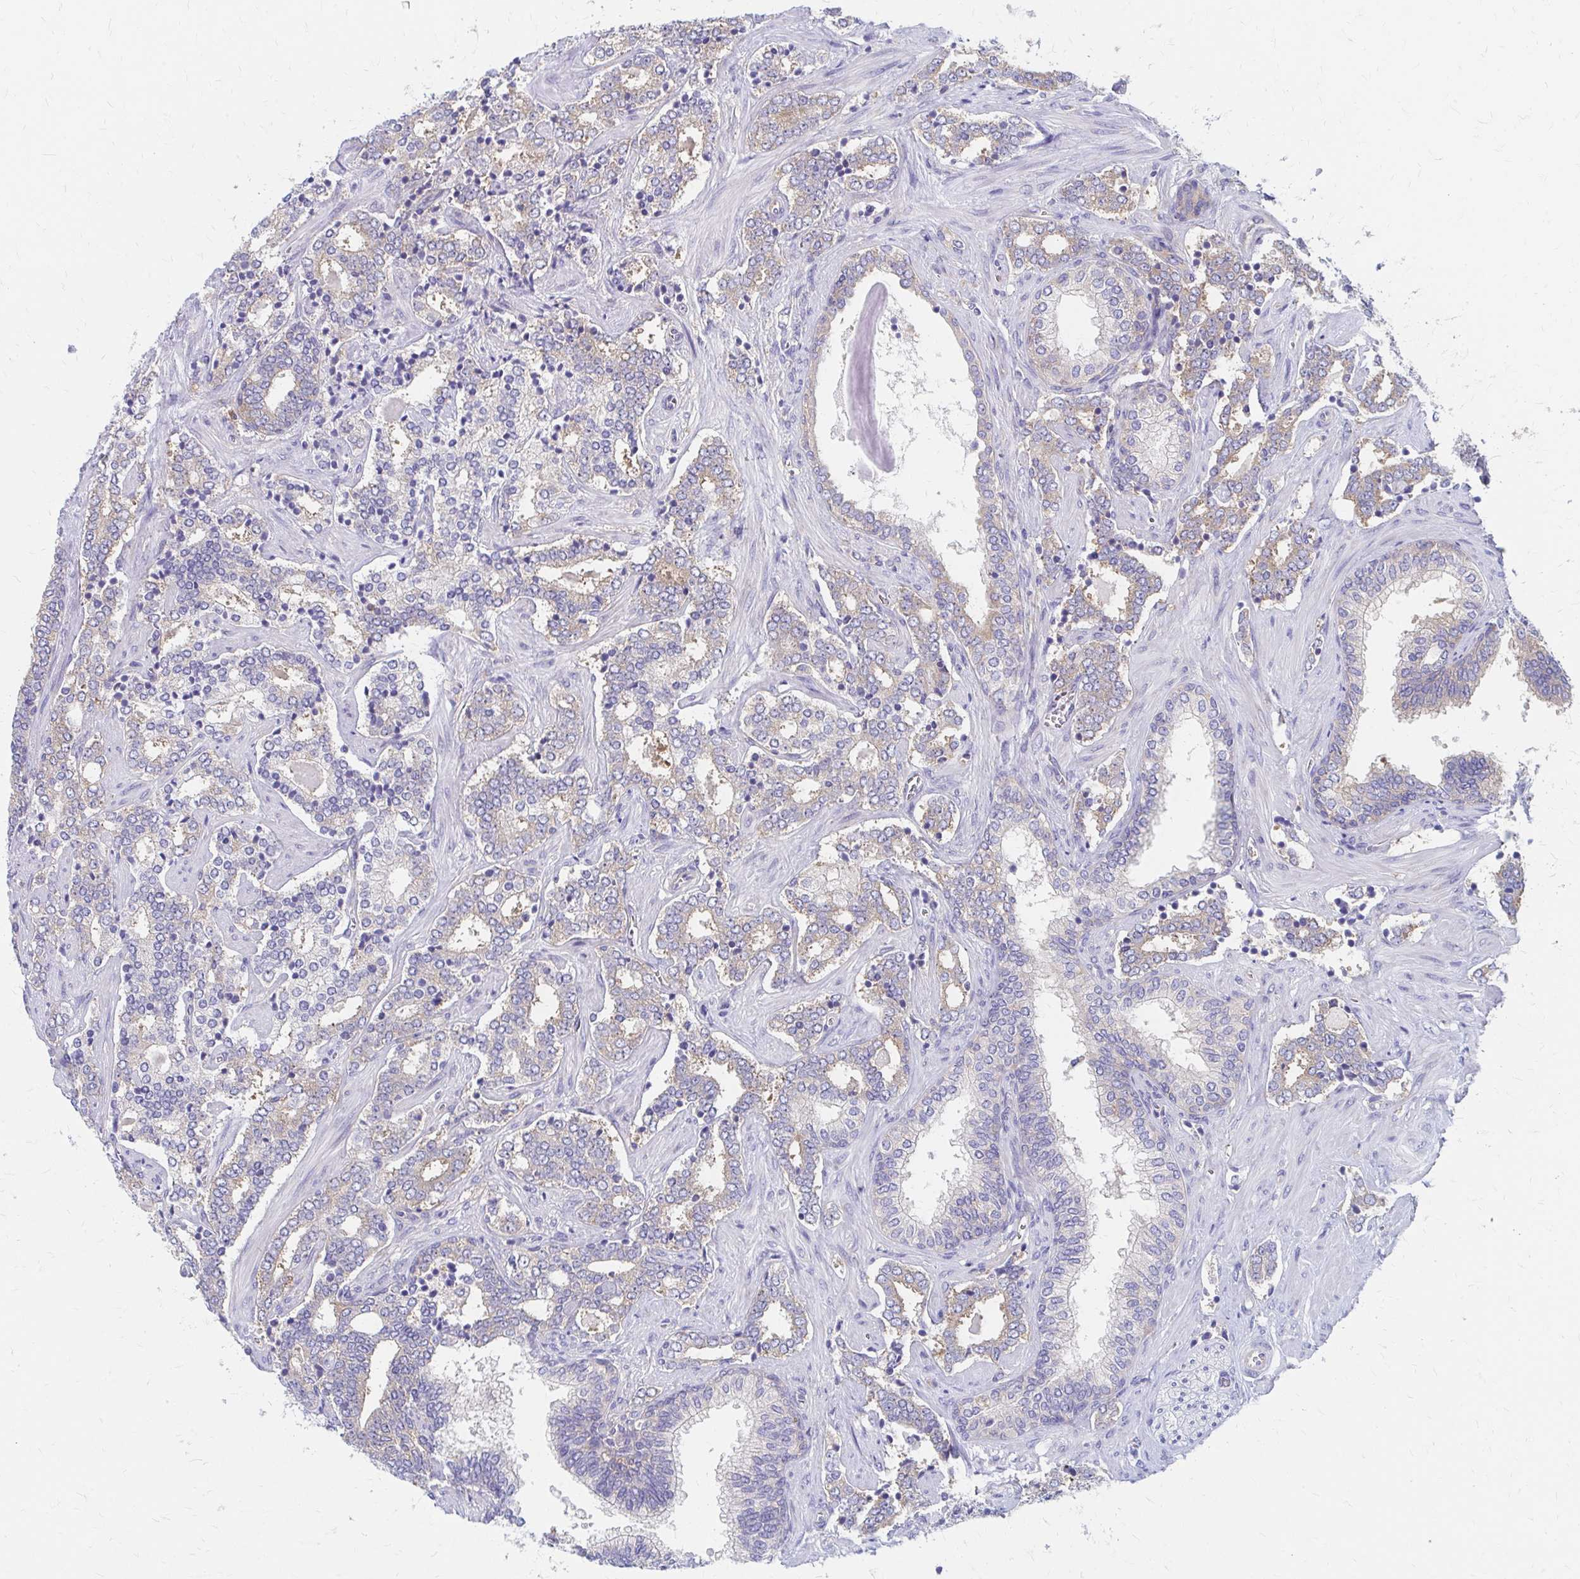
{"staining": {"intensity": "negative", "quantity": "none", "location": "none"}, "tissue": "prostate cancer", "cell_type": "Tumor cells", "image_type": "cancer", "snomed": [{"axis": "morphology", "description": "Adenocarcinoma, High grade"}, {"axis": "topography", "description": "Prostate"}], "caption": "A high-resolution photomicrograph shows immunohistochemistry staining of prostate cancer (adenocarcinoma (high-grade)), which displays no significant expression in tumor cells.", "gene": "RPL27A", "patient": {"sex": "male", "age": 60}}